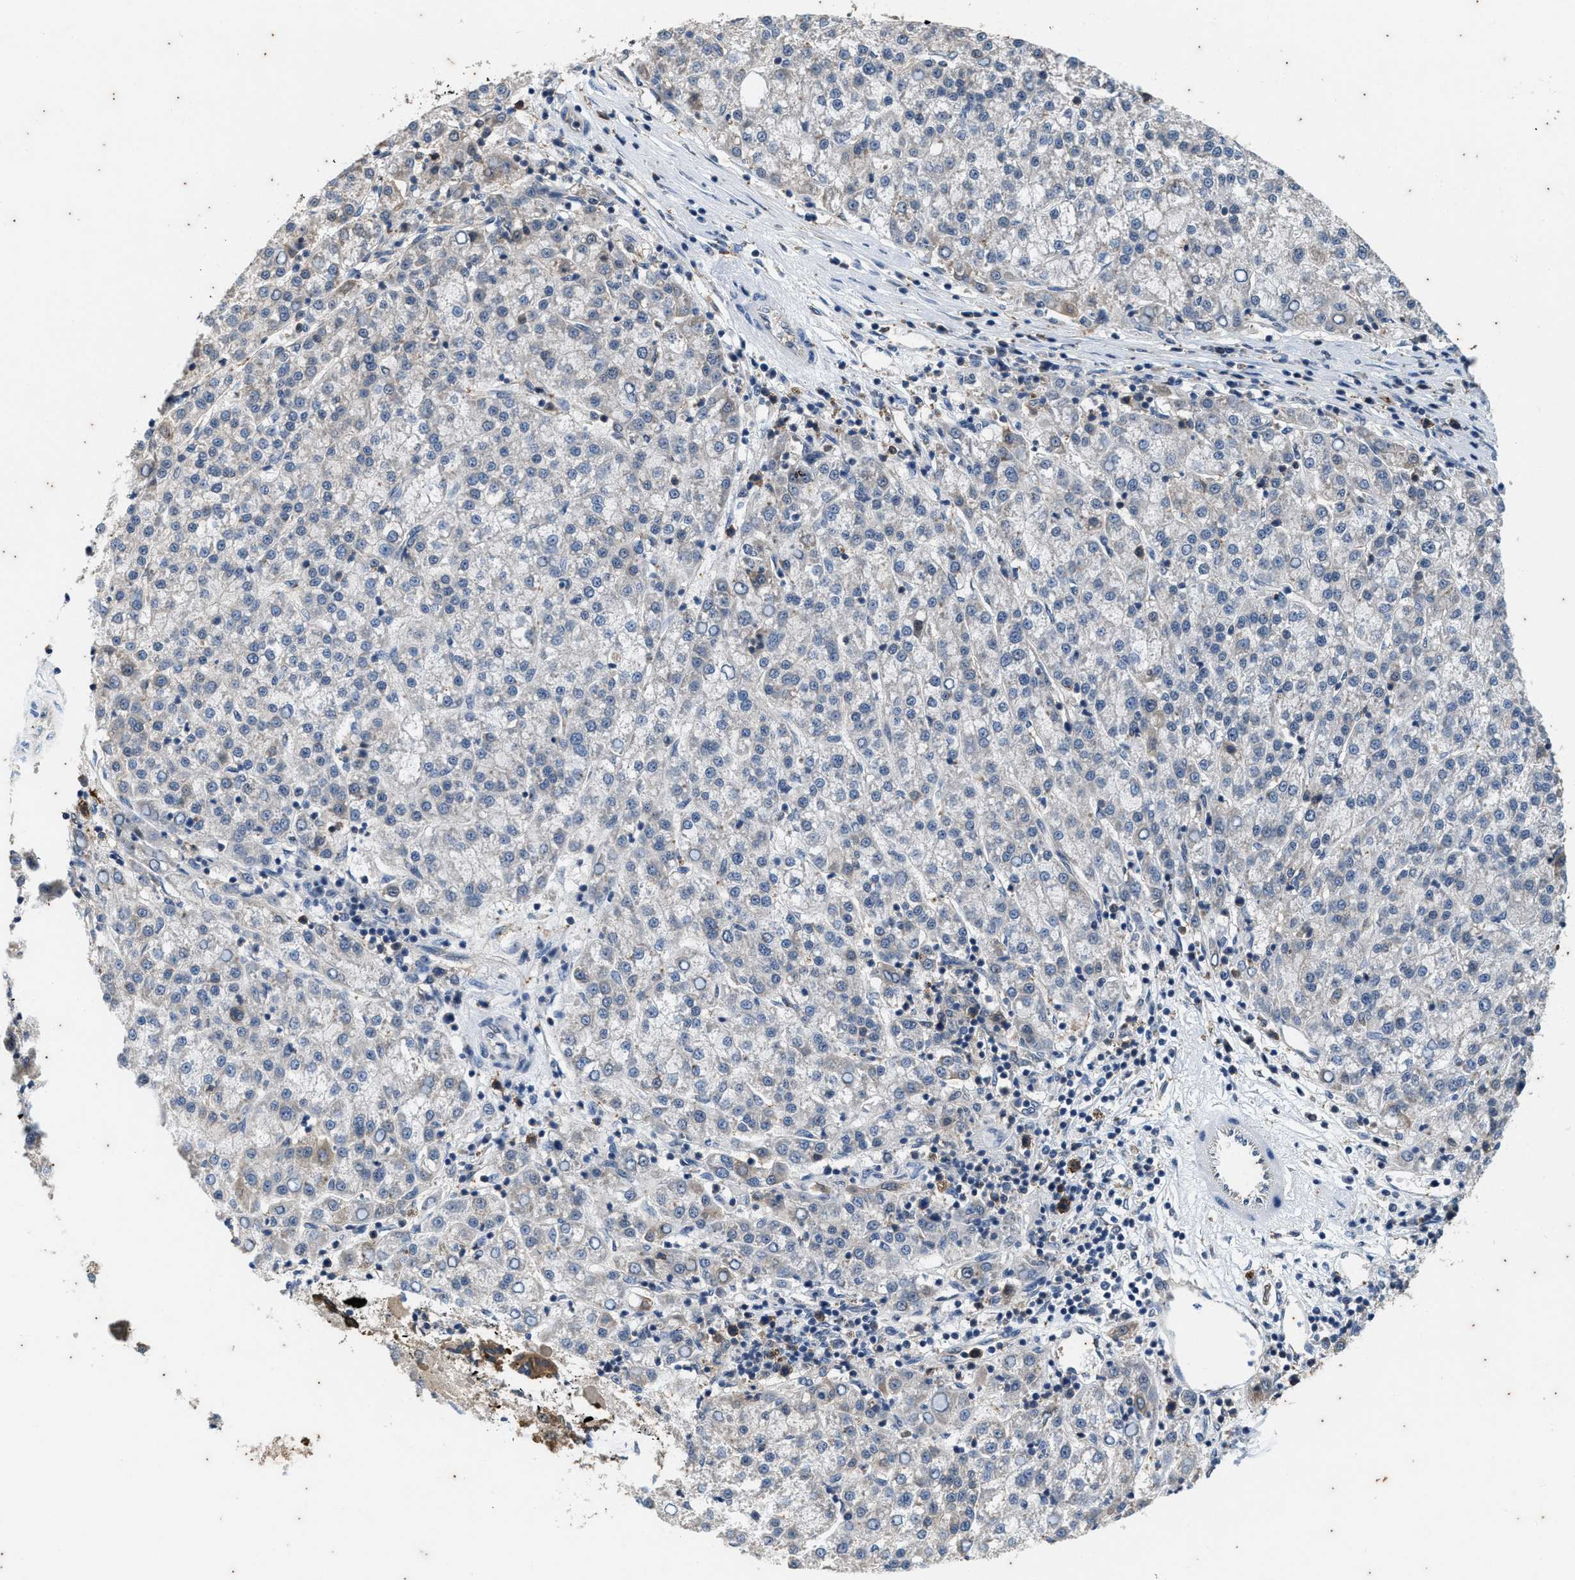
{"staining": {"intensity": "negative", "quantity": "none", "location": "none"}, "tissue": "liver cancer", "cell_type": "Tumor cells", "image_type": "cancer", "snomed": [{"axis": "morphology", "description": "Carcinoma, Hepatocellular, NOS"}, {"axis": "topography", "description": "Liver"}], "caption": "This is a histopathology image of immunohistochemistry staining of liver cancer (hepatocellular carcinoma), which shows no expression in tumor cells. The staining is performed using DAB brown chromogen with nuclei counter-stained in using hematoxylin.", "gene": "COX19", "patient": {"sex": "female", "age": 58}}